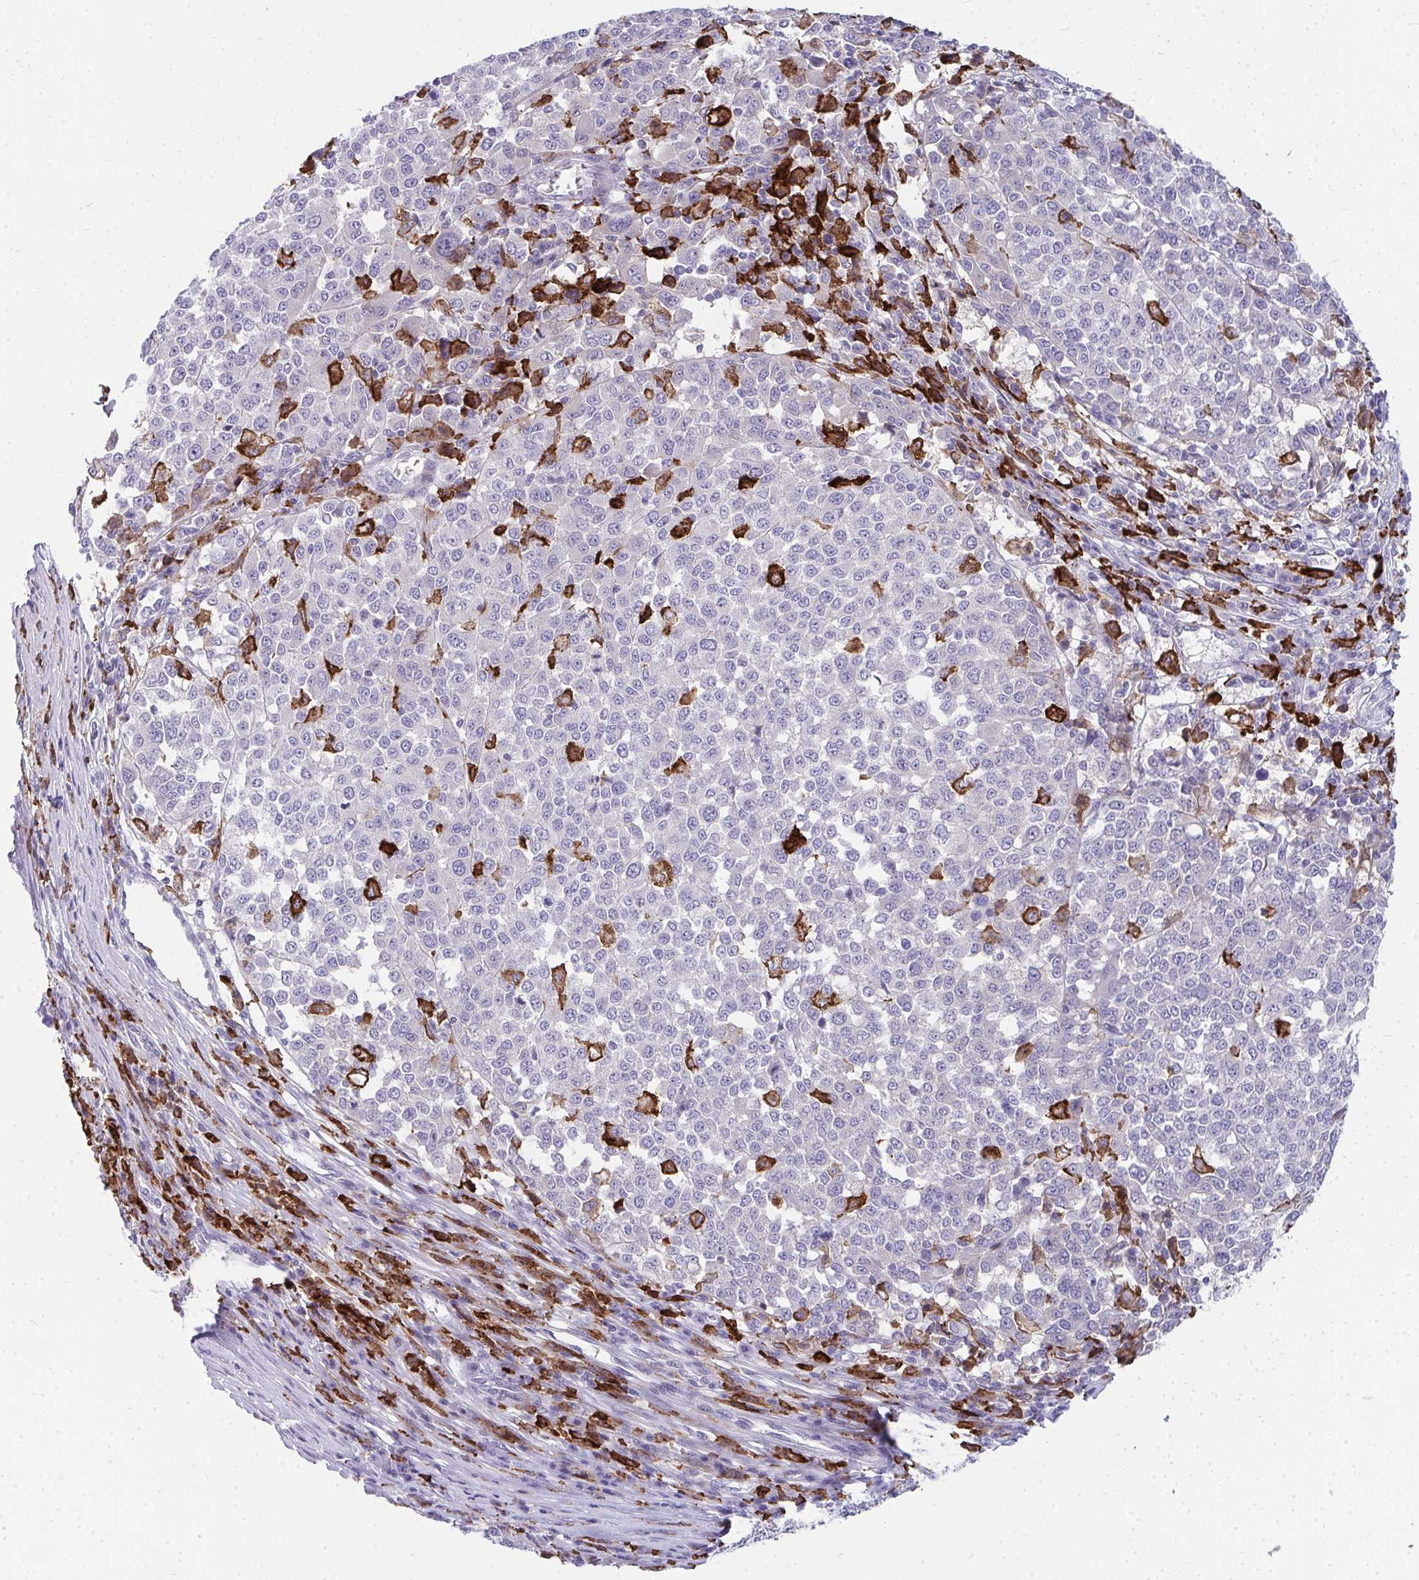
{"staining": {"intensity": "negative", "quantity": "none", "location": "none"}, "tissue": "melanoma", "cell_type": "Tumor cells", "image_type": "cancer", "snomed": [{"axis": "morphology", "description": "Malignant melanoma, Metastatic site"}, {"axis": "topography", "description": "Lymph node"}], "caption": "IHC of human melanoma reveals no expression in tumor cells.", "gene": "CD163", "patient": {"sex": "male", "age": 44}}